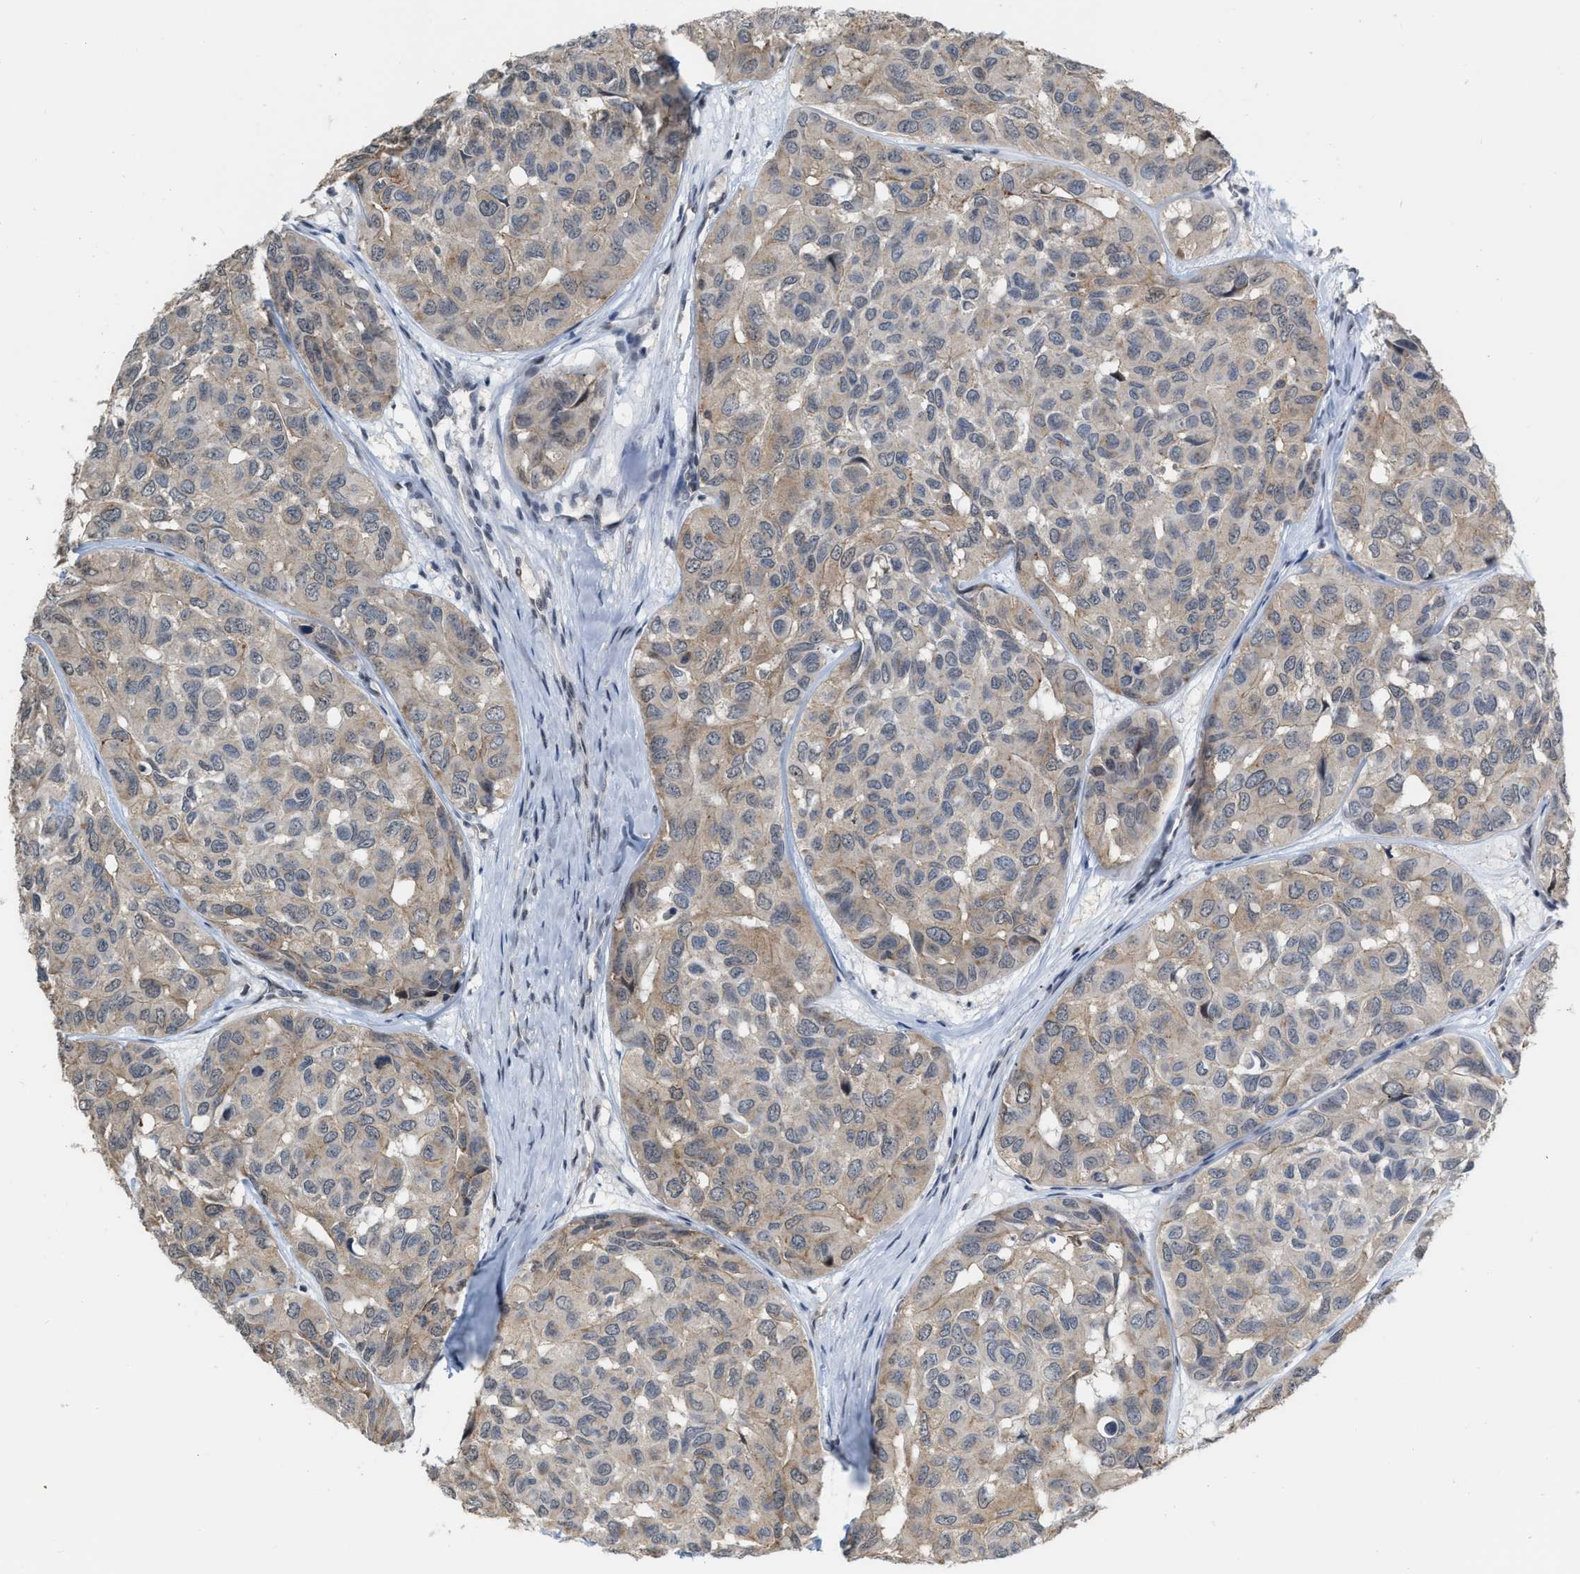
{"staining": {"intensity": "weak", "quantity": ">75%", "location": "cytoplasmic/membranous"}, "tissue": "head and neck cancer", "cell_type": "Tumor cells", "image_type": "cancer", "snomed": [{"axis": "morphology", "description": "Adenocarcinoma, NOS"}, {"axis": "topography", "description": "Salivary gland, NOS"}, {"axis": "topography", "description": "Head-Neck"}], "caption": "The histopathology image reveals a brown stain indicating the presence of a protein in the cytoplasmic/membranous of tumor cells in adenocarcinoma (head and neck). Nuclei are stained in blue.", "gene": "BAIAP2L1", "patient": {"sex": "female", "age": 76}}